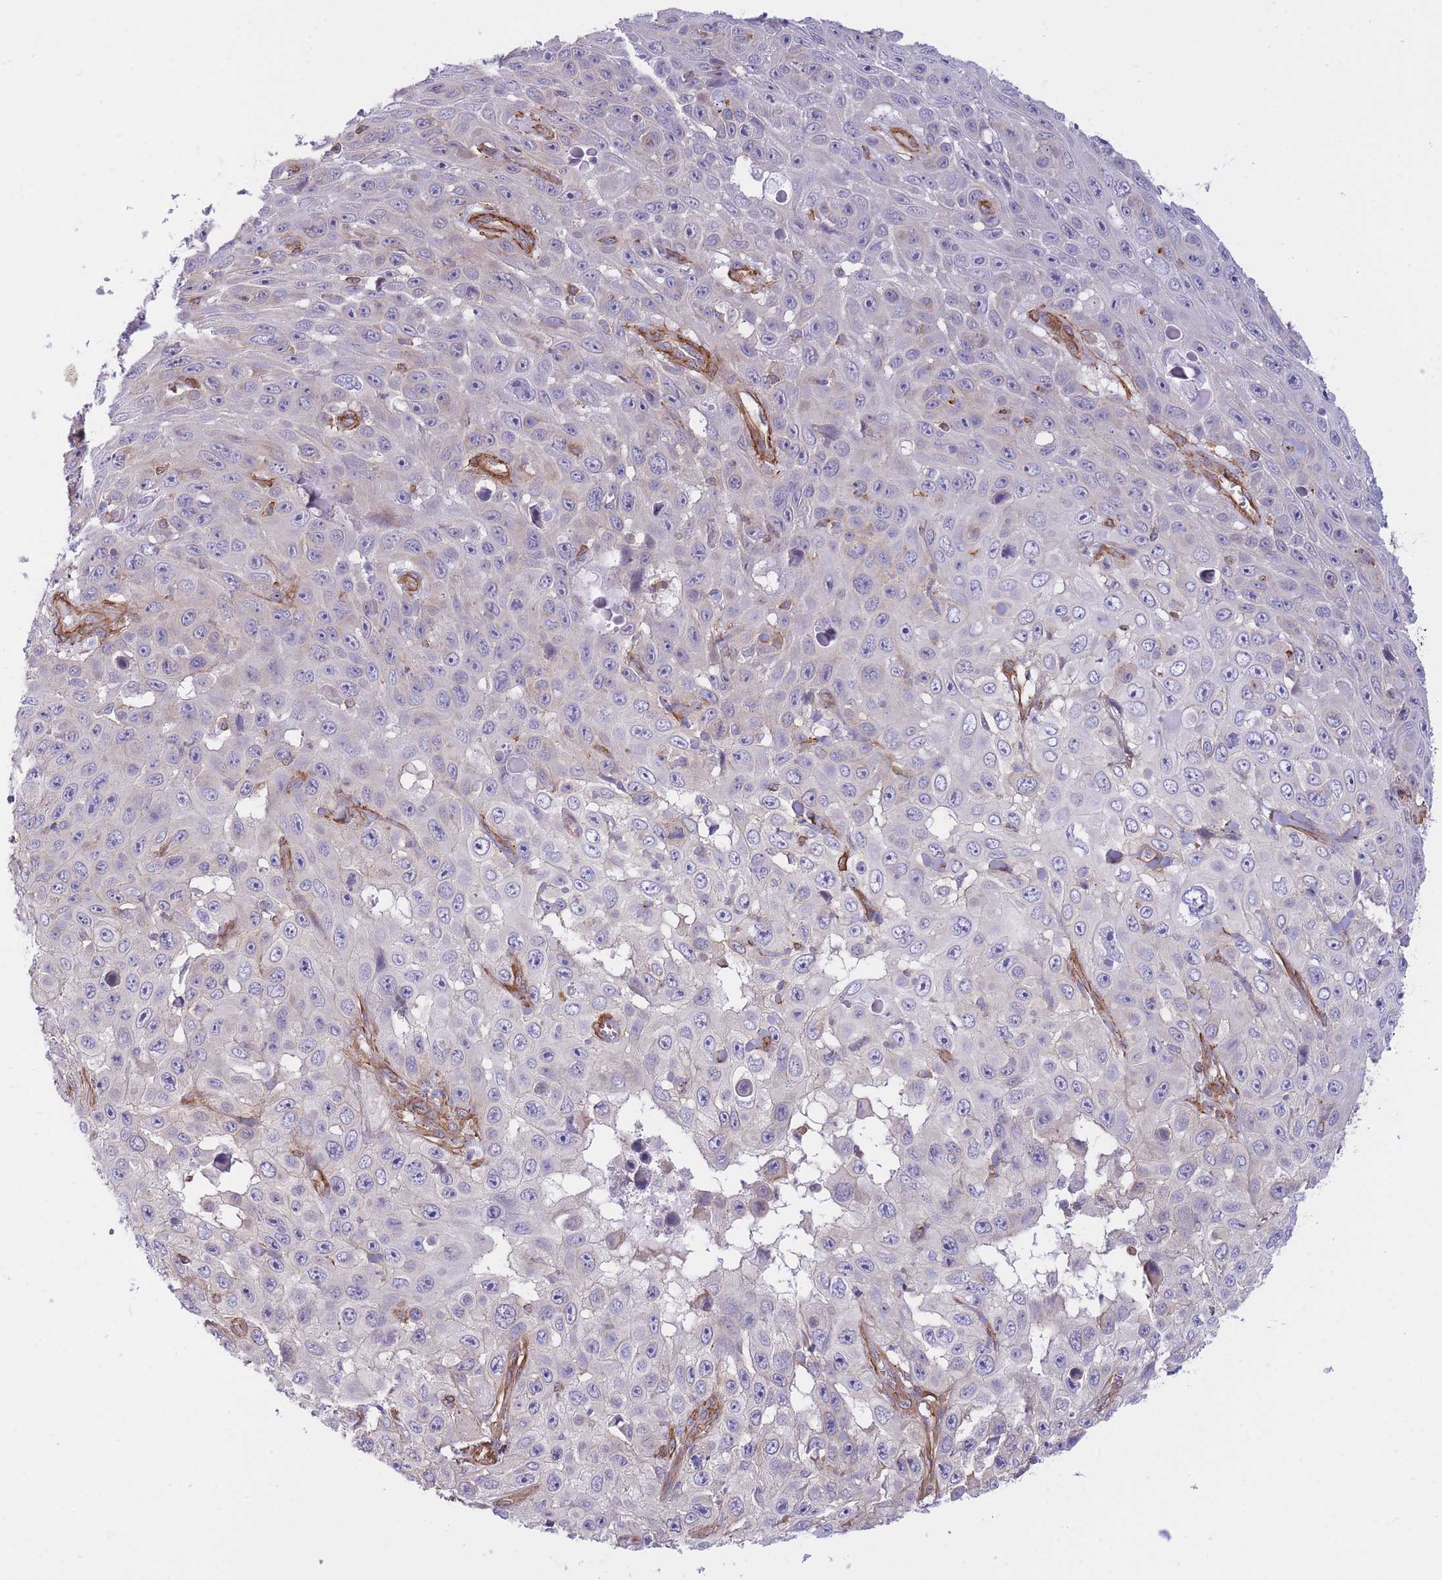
{"staining": {"intensity": "negative", "quantity": "none", "location": "none"}, "tissue": "skin cancer", "cell_type": "Tumor cells", "image_type": "cancer", "snomed": [{"axis": "morphology", "description": "Squamous cell carcinoma, NOS"}, {"axis": "topography", "description": "Skin"}], "caption": "Skin squamous cell carcinoma was stained to show a protein in brown. There is no significant positivity in tumor cells.", "gene": "CDC25B", "patient": {"sex": "male", "age": 82}}